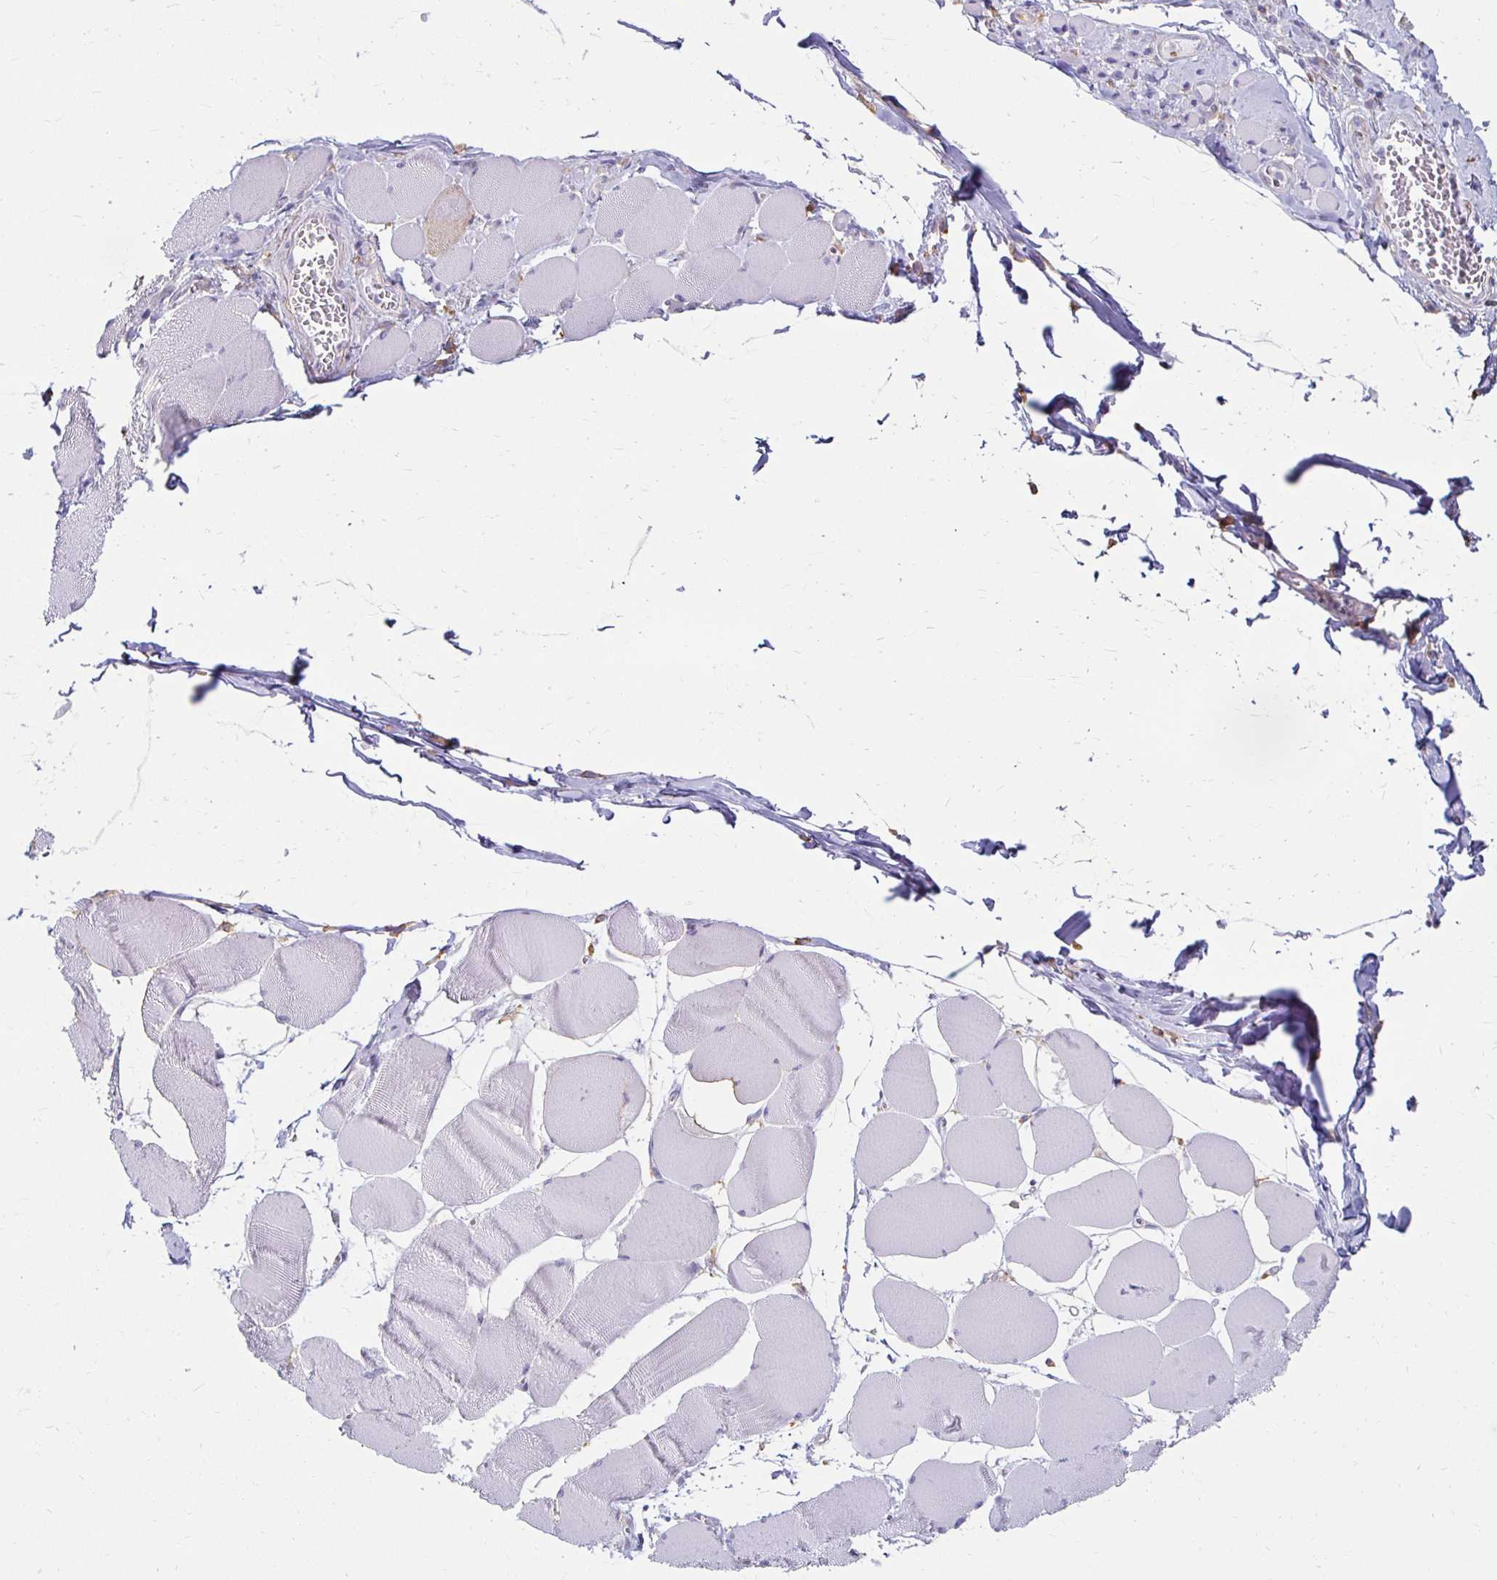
{"staining": {"intensity": "negative", "quantity": "none", "location": "none"}, "tissue": "skeletal muscle", "cell_type": "Myocytes", "image_type": "normal", "snomed": [{"axis": "morphology", "description": "Normal tissue, NOS"}, {"axis": "topography", "description": "Skeletal muscle"}], "caption": "There is no significant expression in myocytes of skeletal muscle. (DAB IHC visualized using brightfield microscopy, high magnification).", "gene": "TAS1R3", "patient": {"sex": "female", "age": 75}}